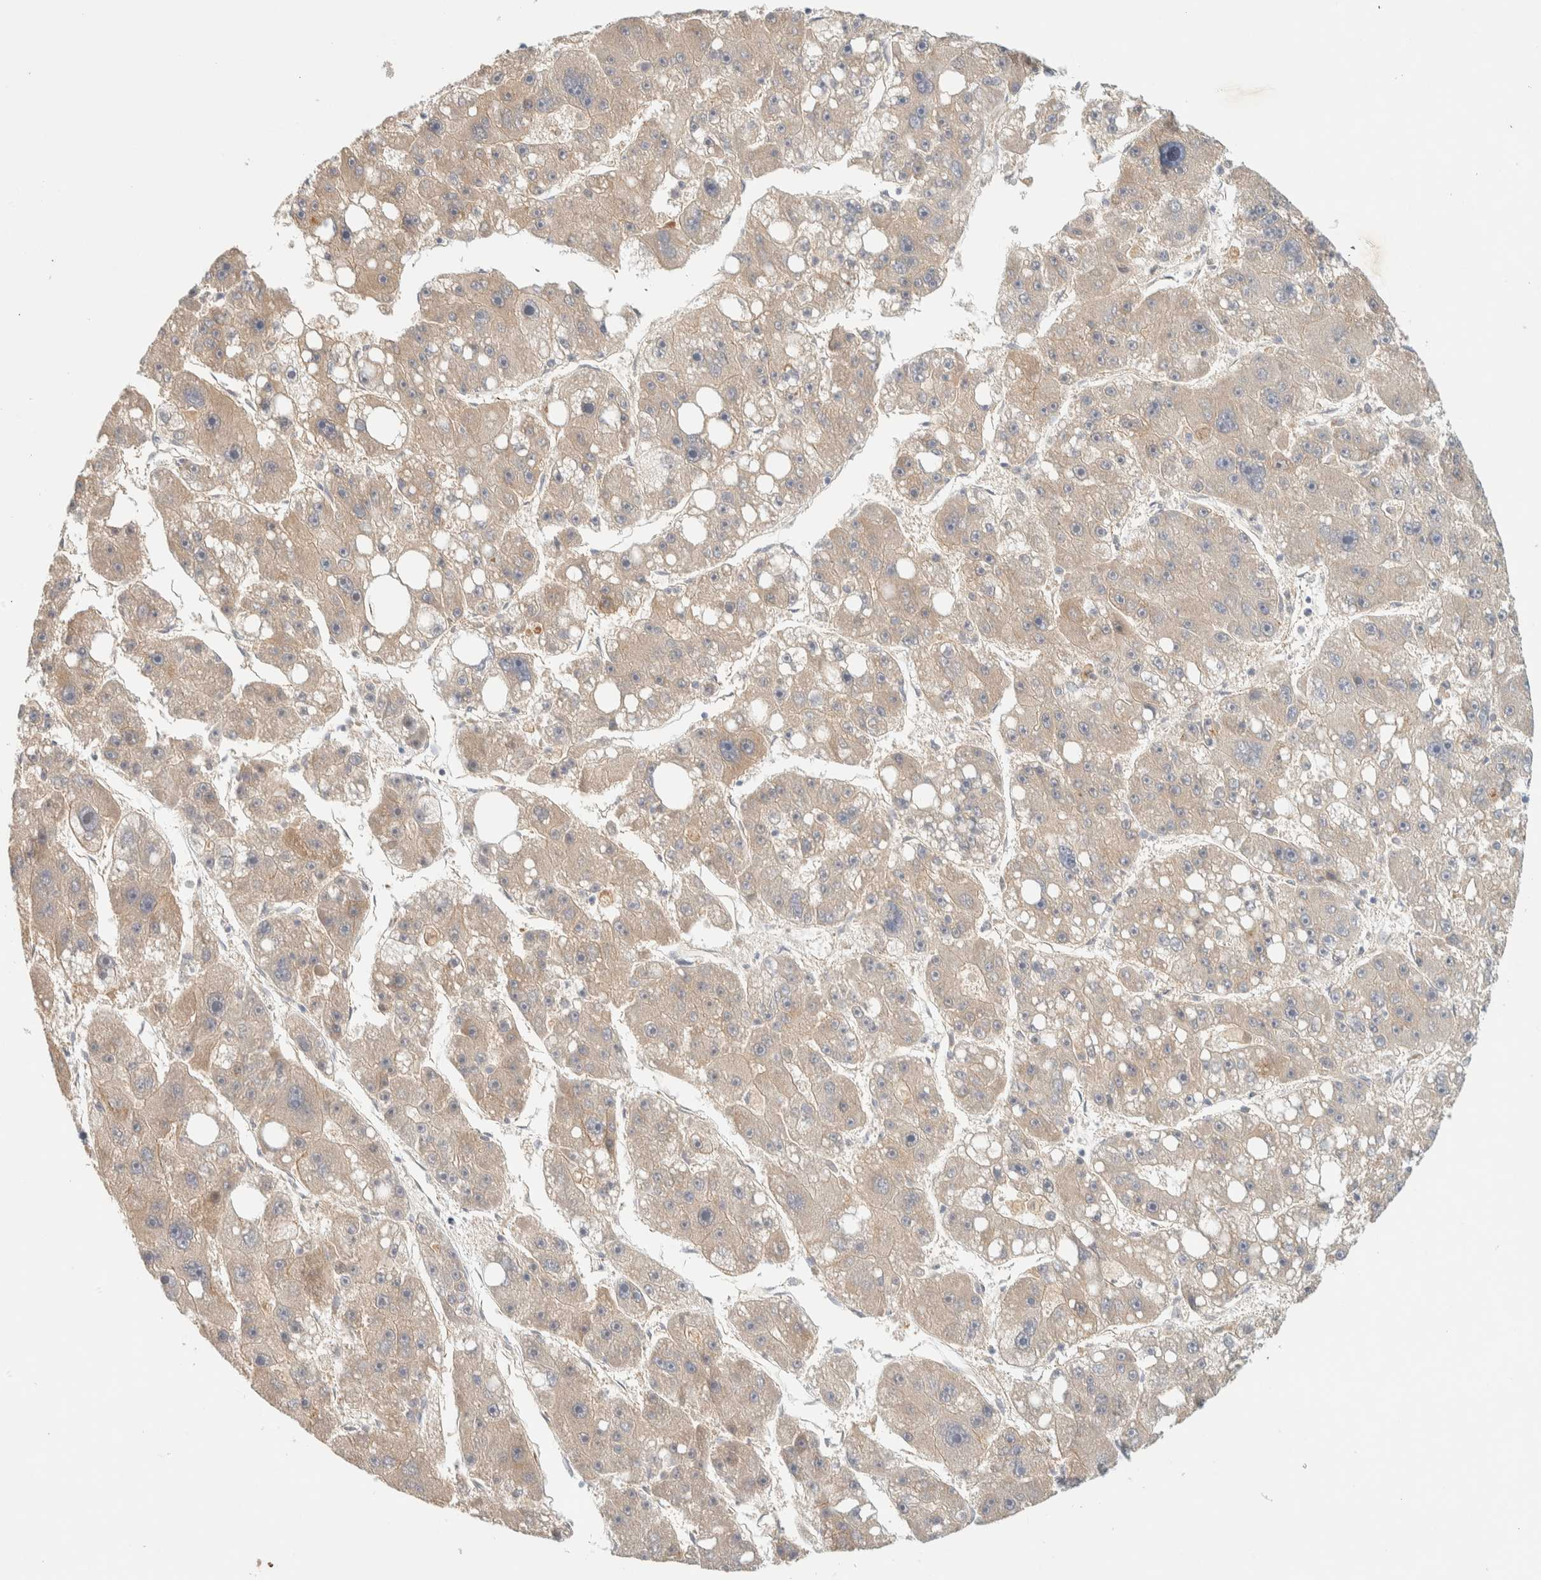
{"staining": {"intensity": "weak", "quantity": "<25%", "location": "cytoplasmic/membranous"}, "tissue": "liver cancer", "cell_type": "Tumor cells", "image_type": "cancer", "snomed": [{"axis": "morphology", "description": "Carcinoma, Hepatocellular, NOS"}, {"axis": "topography", "description": "Liver"}], "caption": "This is an IHC micrograph of liver cancer. There is no expression in tumor cells.", "gene": "FAT1", "patient": {"sex": "female", "age": 61}}